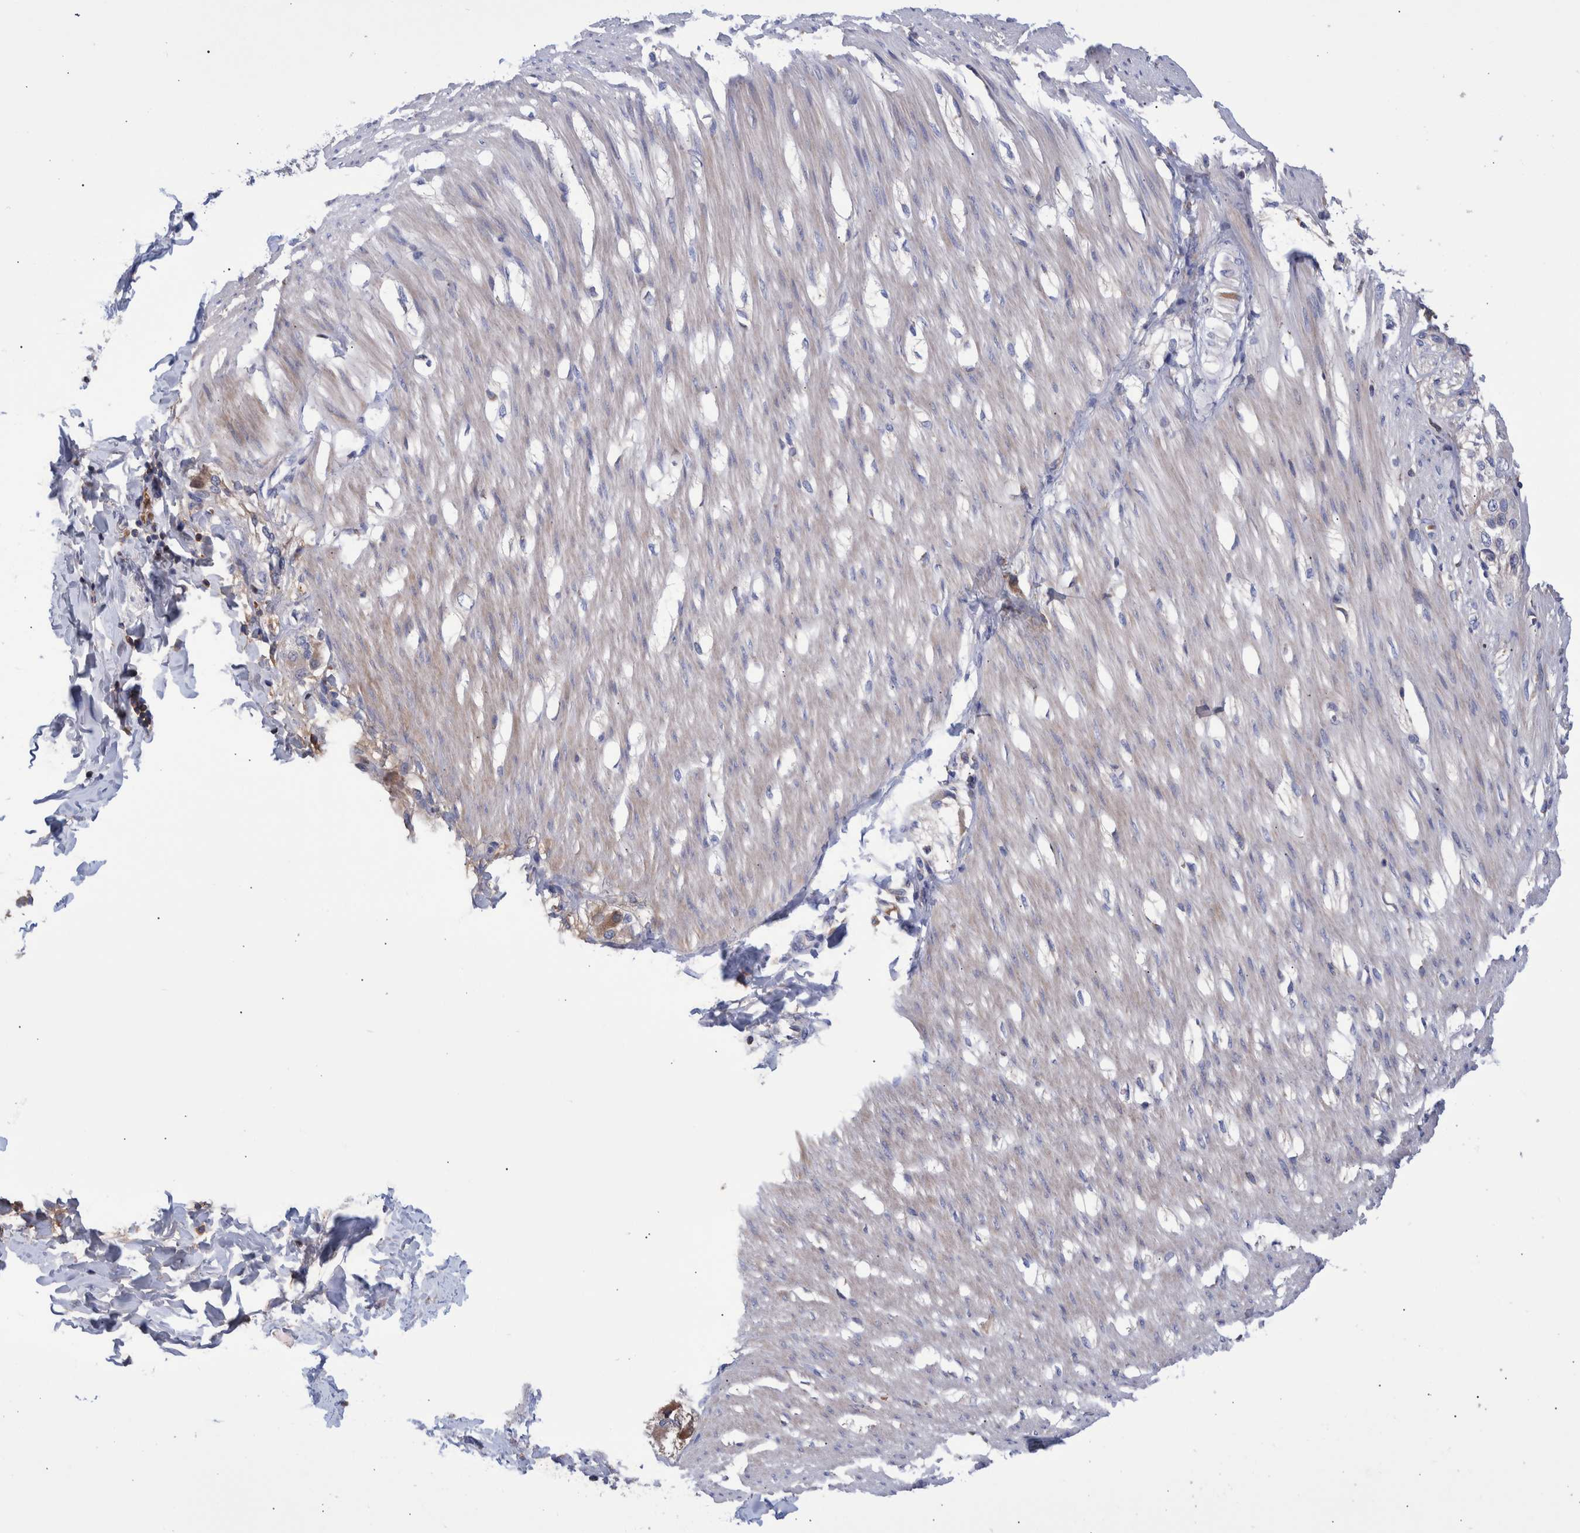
{"staining": {"intensity": "negative", "quantity": "none", "location": "none"}, "tissue": "smooth muscle", "cell_type": "Smooth muscle cells", "image_type": "normal", "snomed": [{"axis": "morphology", "description": "Normal tissue, NOS"}, {"axis": "morphology", "description": "Adenocarcinoma, NOS"}, {"axis": "topography", "description": "Smooth muscle"}, {"axis": "topography", "description": "Colon"}], "caption": "This is an immunohistochemistry (IHC) photomicrograph of benign smooth muscle. There is no staining in smooth muscle cells.", "gene": "DLL4", "patient": {"sex": "male", "age": 14}}